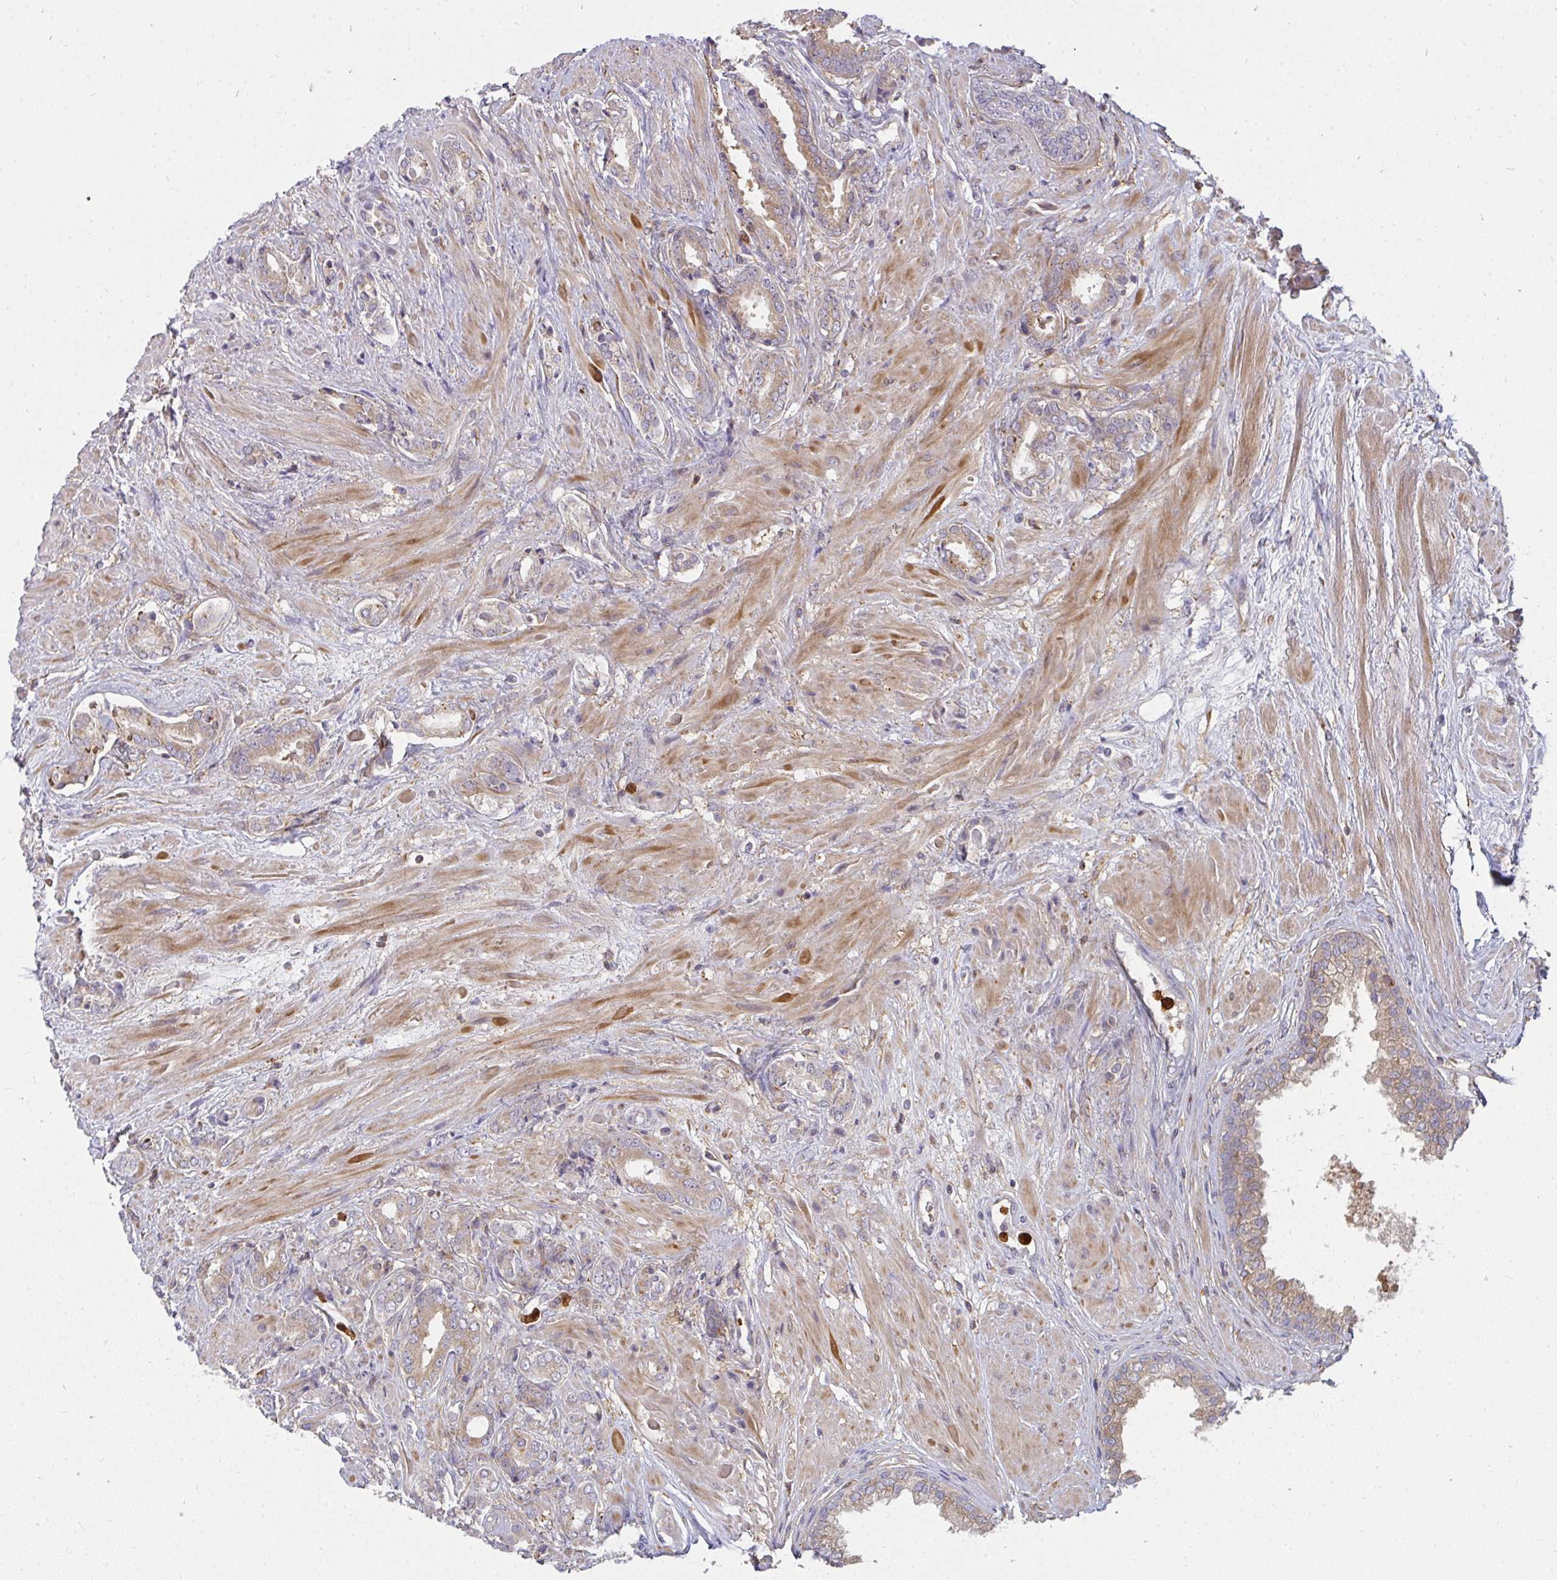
{"staining": {"intensity": "moderate", "quantity": "25%-75%", "location": "cytoplasmic/membranous"}, "tissue": "prostate cancer", "cell_type": "Tumor cells", "image_type": "cancer", "snomed": [{"axis": "morphology", "description": "Adenocarcinoma, High grade"}, {"axis": "topography", "description": "Prostate"}], "caption": "Immunohistochemical staining of human prostate cancer shows medium levels of moderate cytoplasmic/membranous protein staining in approximately 25%-75% of tumor cells.", "gene": "CSF3R", "patient": {"sex": "male", "age": 56}}